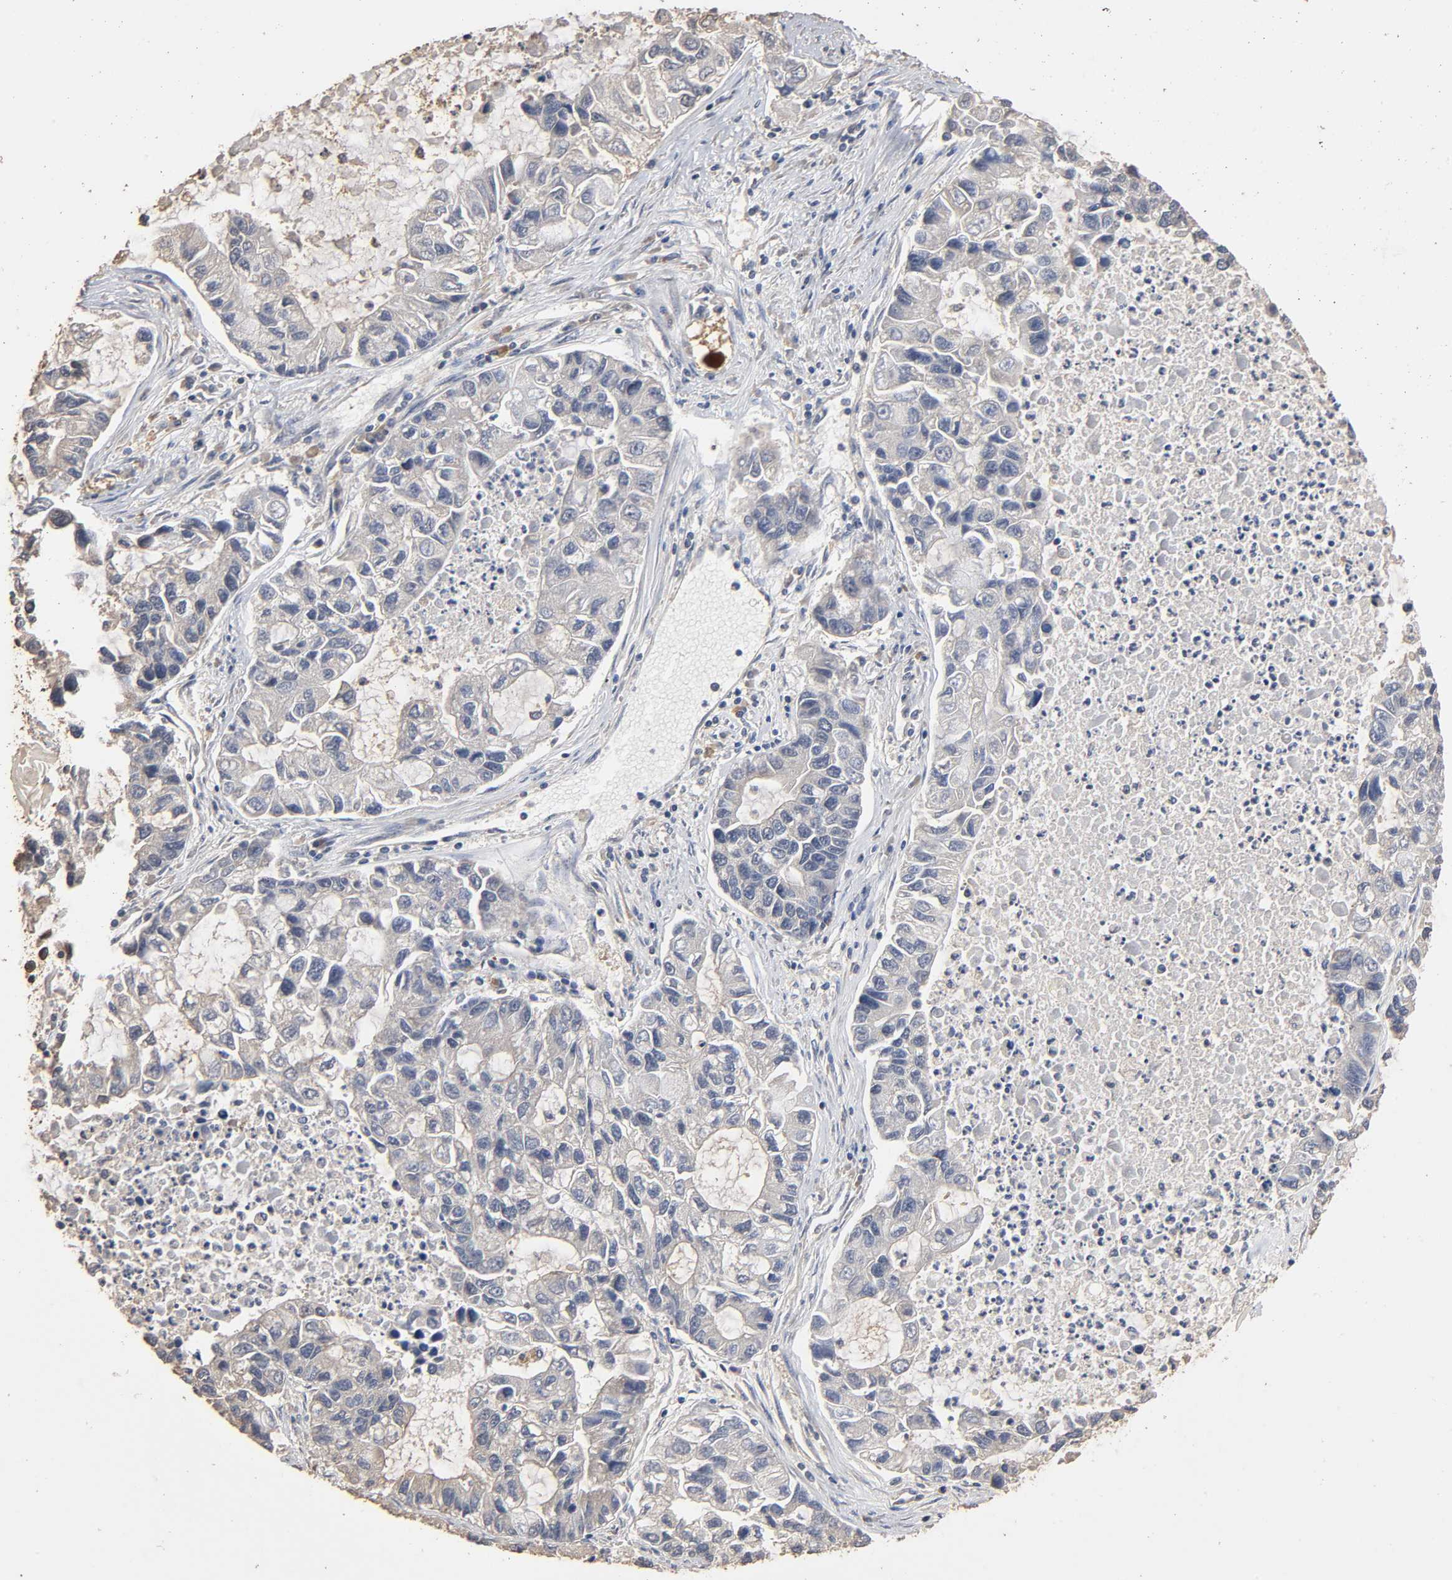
{"staining": {"intensity": "negative", "quantity": "none", "location": "none"}, "tissue": "lung cancer", "cell_type": "Tumor cells", "image_type": "cancer", "snomed": [{"axis": "morphology", "description": "Adenocarcinoma, NOS"}, {"axis": "topography", "description": "Lung"}], "caption": "This micrograph is of lung cancer stained with IHC to label a protein in brown with the nuclei are counter-stained blue. There is no positivity in tumor cells.", "gene": "ARHGEF7", "patient": {"sex": "female", "age": 51}}